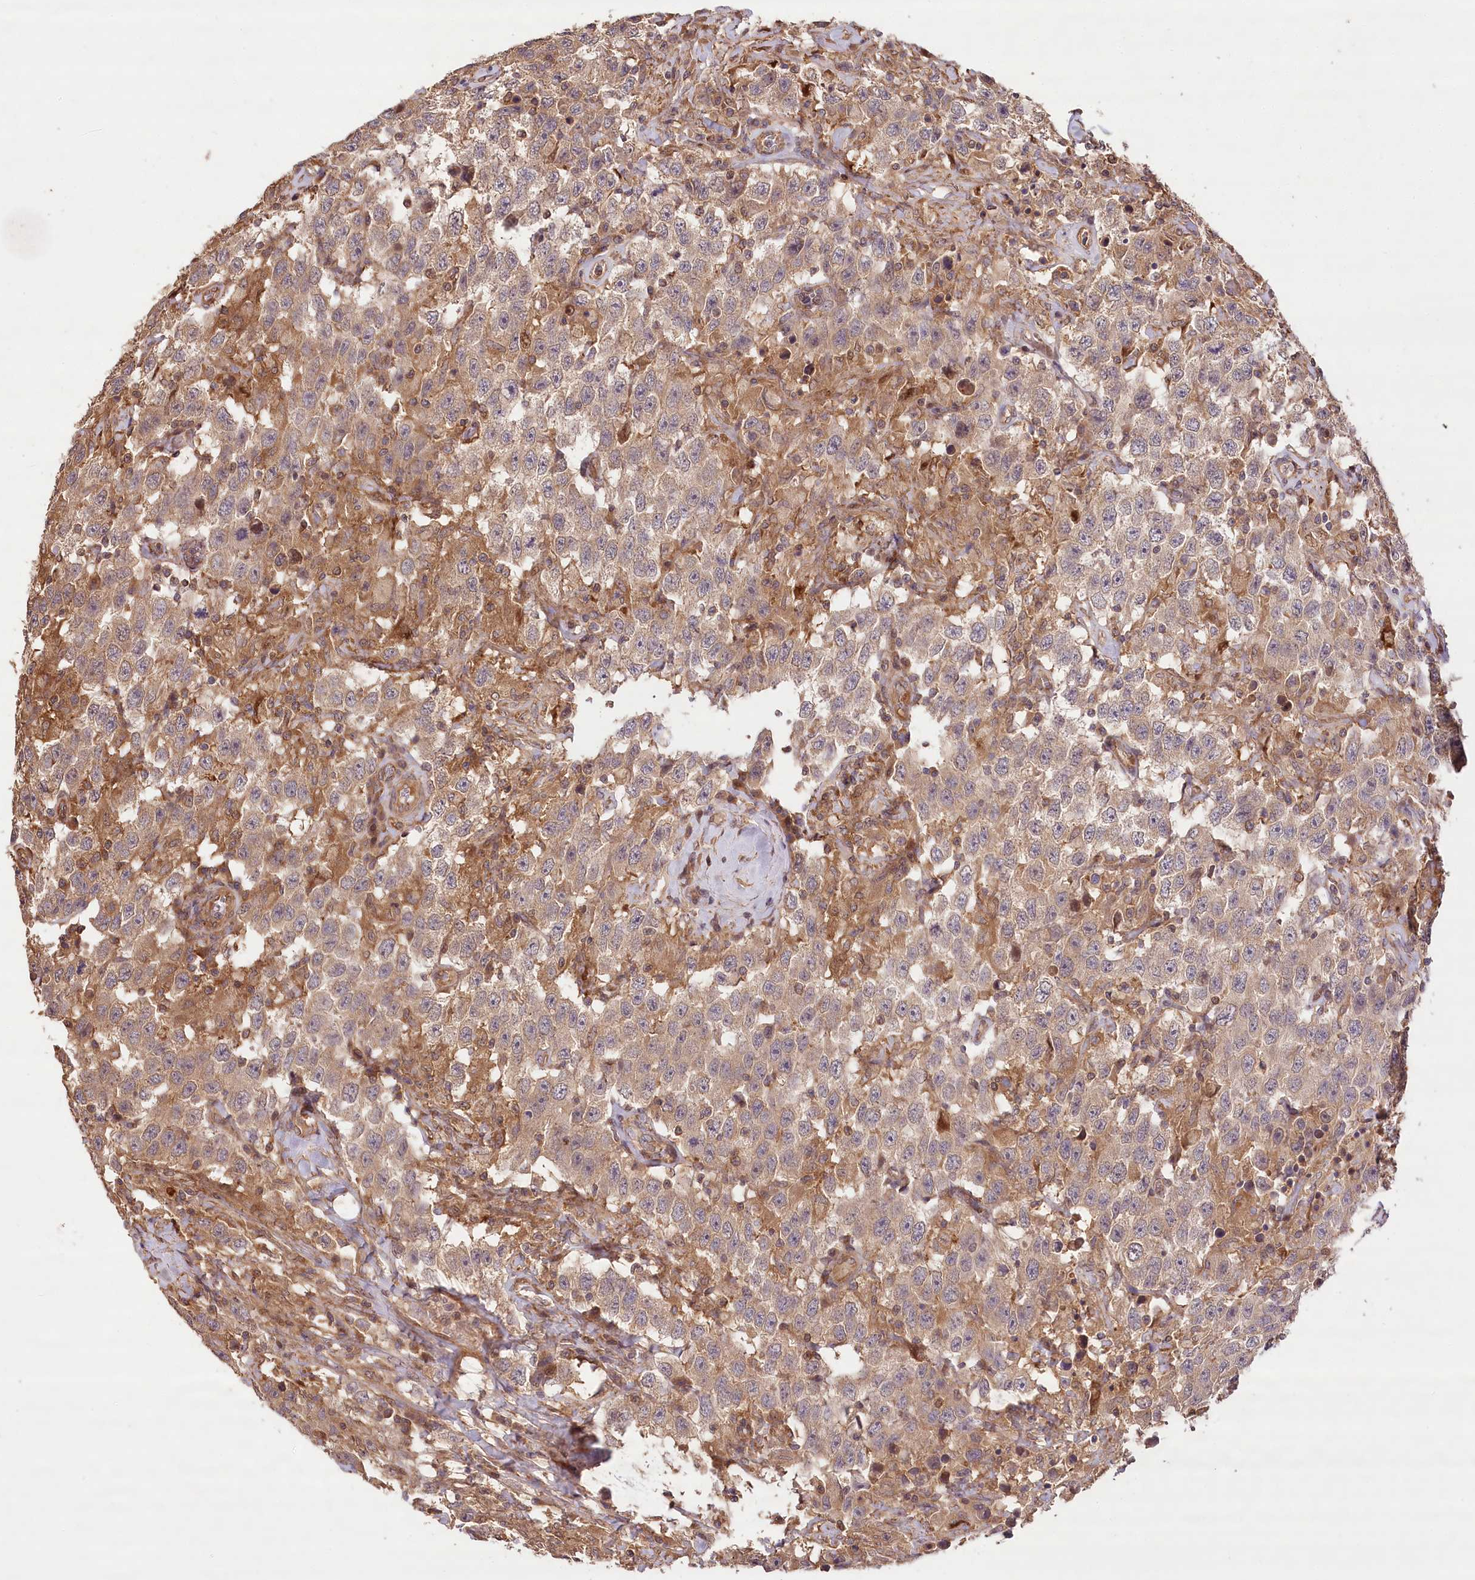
{"staining": {"intensity": "weak", "quantity": ">75%", "location": "cytoplasmic/membranous"}, "tissue": "testis cancer", "cell_type": "Tumor cells", "image_type": "cancer", "snomed": [{"axis": "morphology", "description": "Seminoma, NOS"}, {"axis": "topography", "description": "Testis"}], "caption": "This is a histology image of IHC staining of testis cancer, which shows weak expression in the cytoplasmic/membranous of tumor cells.", "gene": "LSS", "patient": {"sex": "male", "age": 41}}